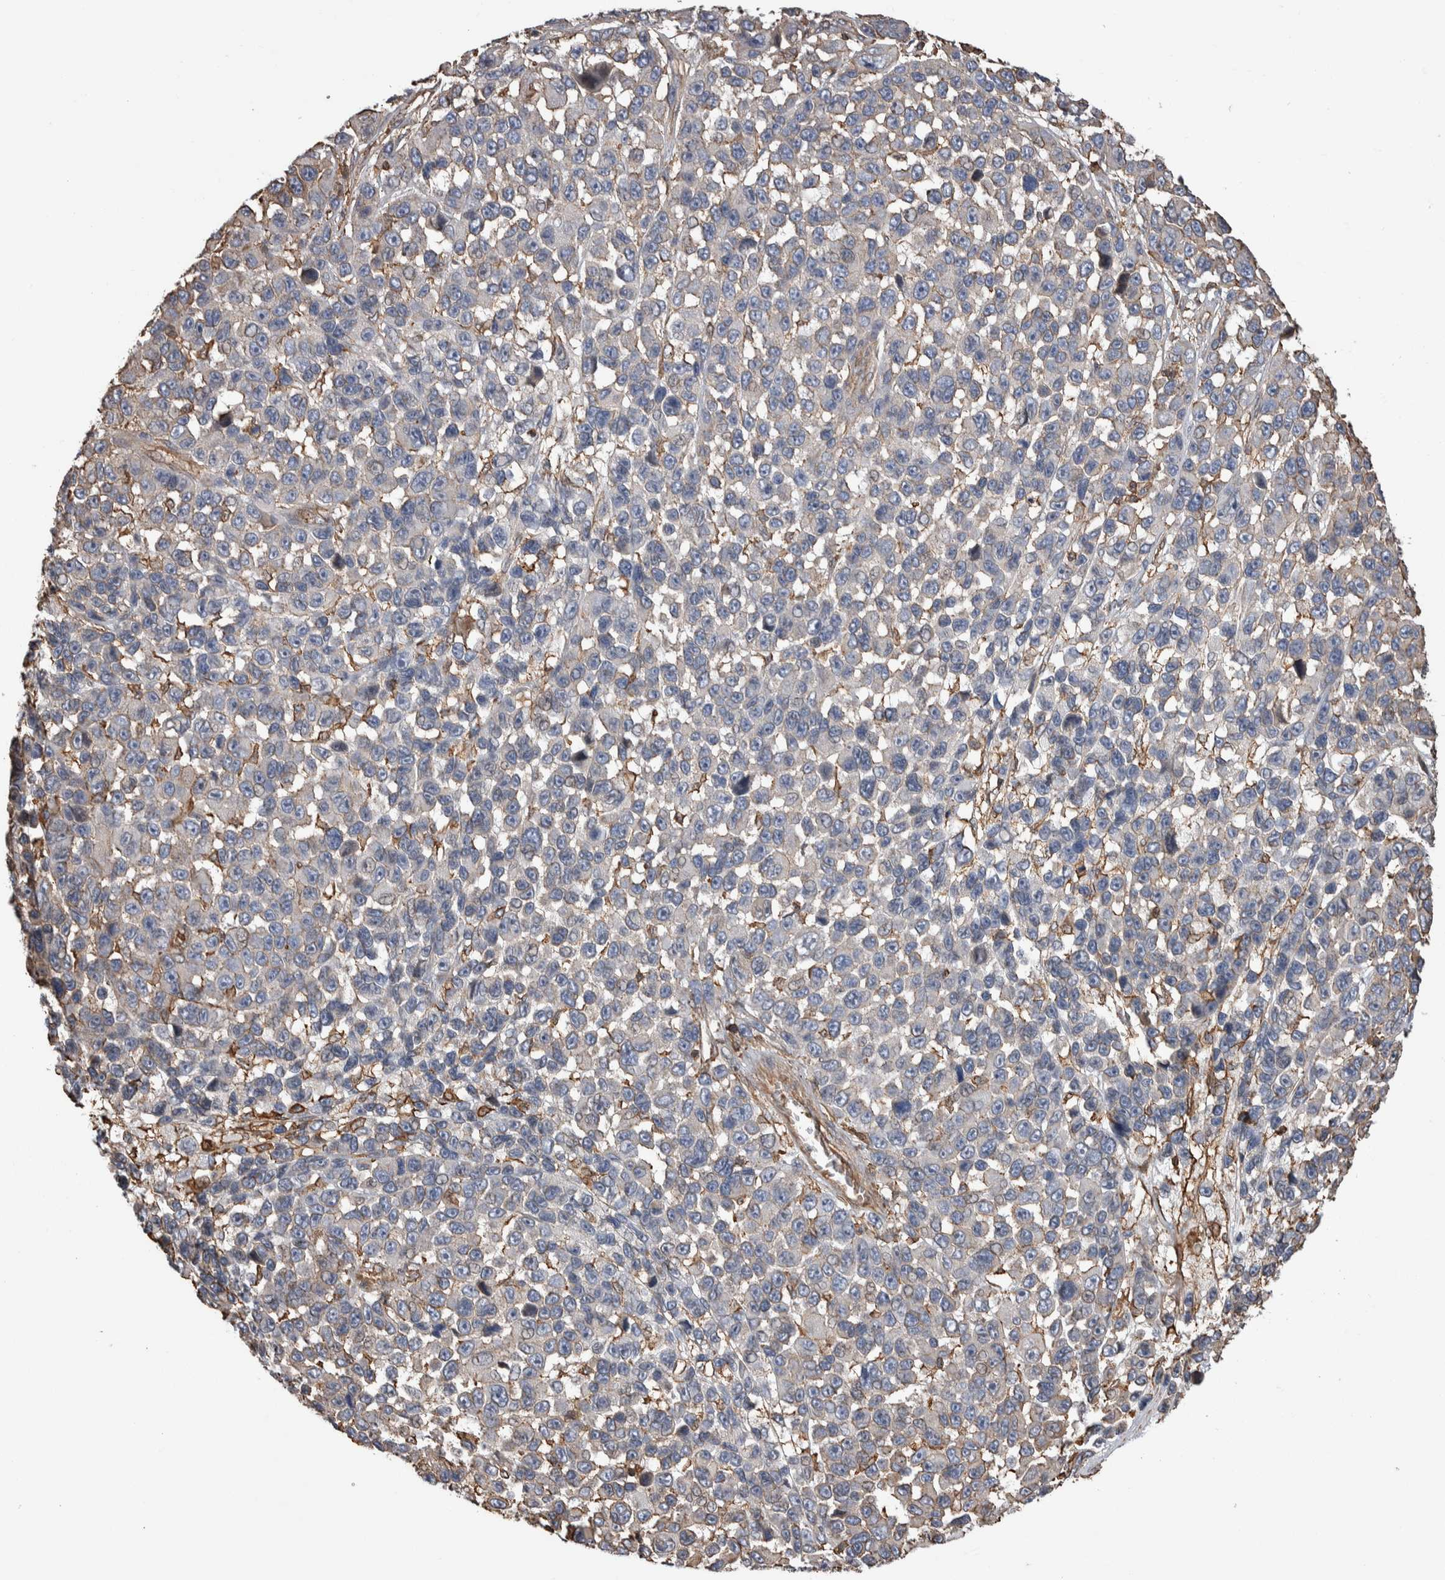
{"staining": {"intensity": "weak", "quantity": "<25%", "location": "cytoplasmic/membranous"}, "tissue": "melanoma", "cell_type": "Tumor cells", "image_type": "cancer", "snomed": [{"axis": "morphology", "description": "Malignant melanoma, NOS"}, {"axis": "topography", "description": "Skin"}], "caption": "Immunohistochemistry (IHC) photomicrograph of melanoma stained for a protein (brown), which demonstrates no expression in tumor cells. (DAB (3,3'-diaminobenzidine) immunohistochemistry with hematoxylin counter stain).", "gene": "ENPP2", "patient": {"sex": "male", "age": 53}}